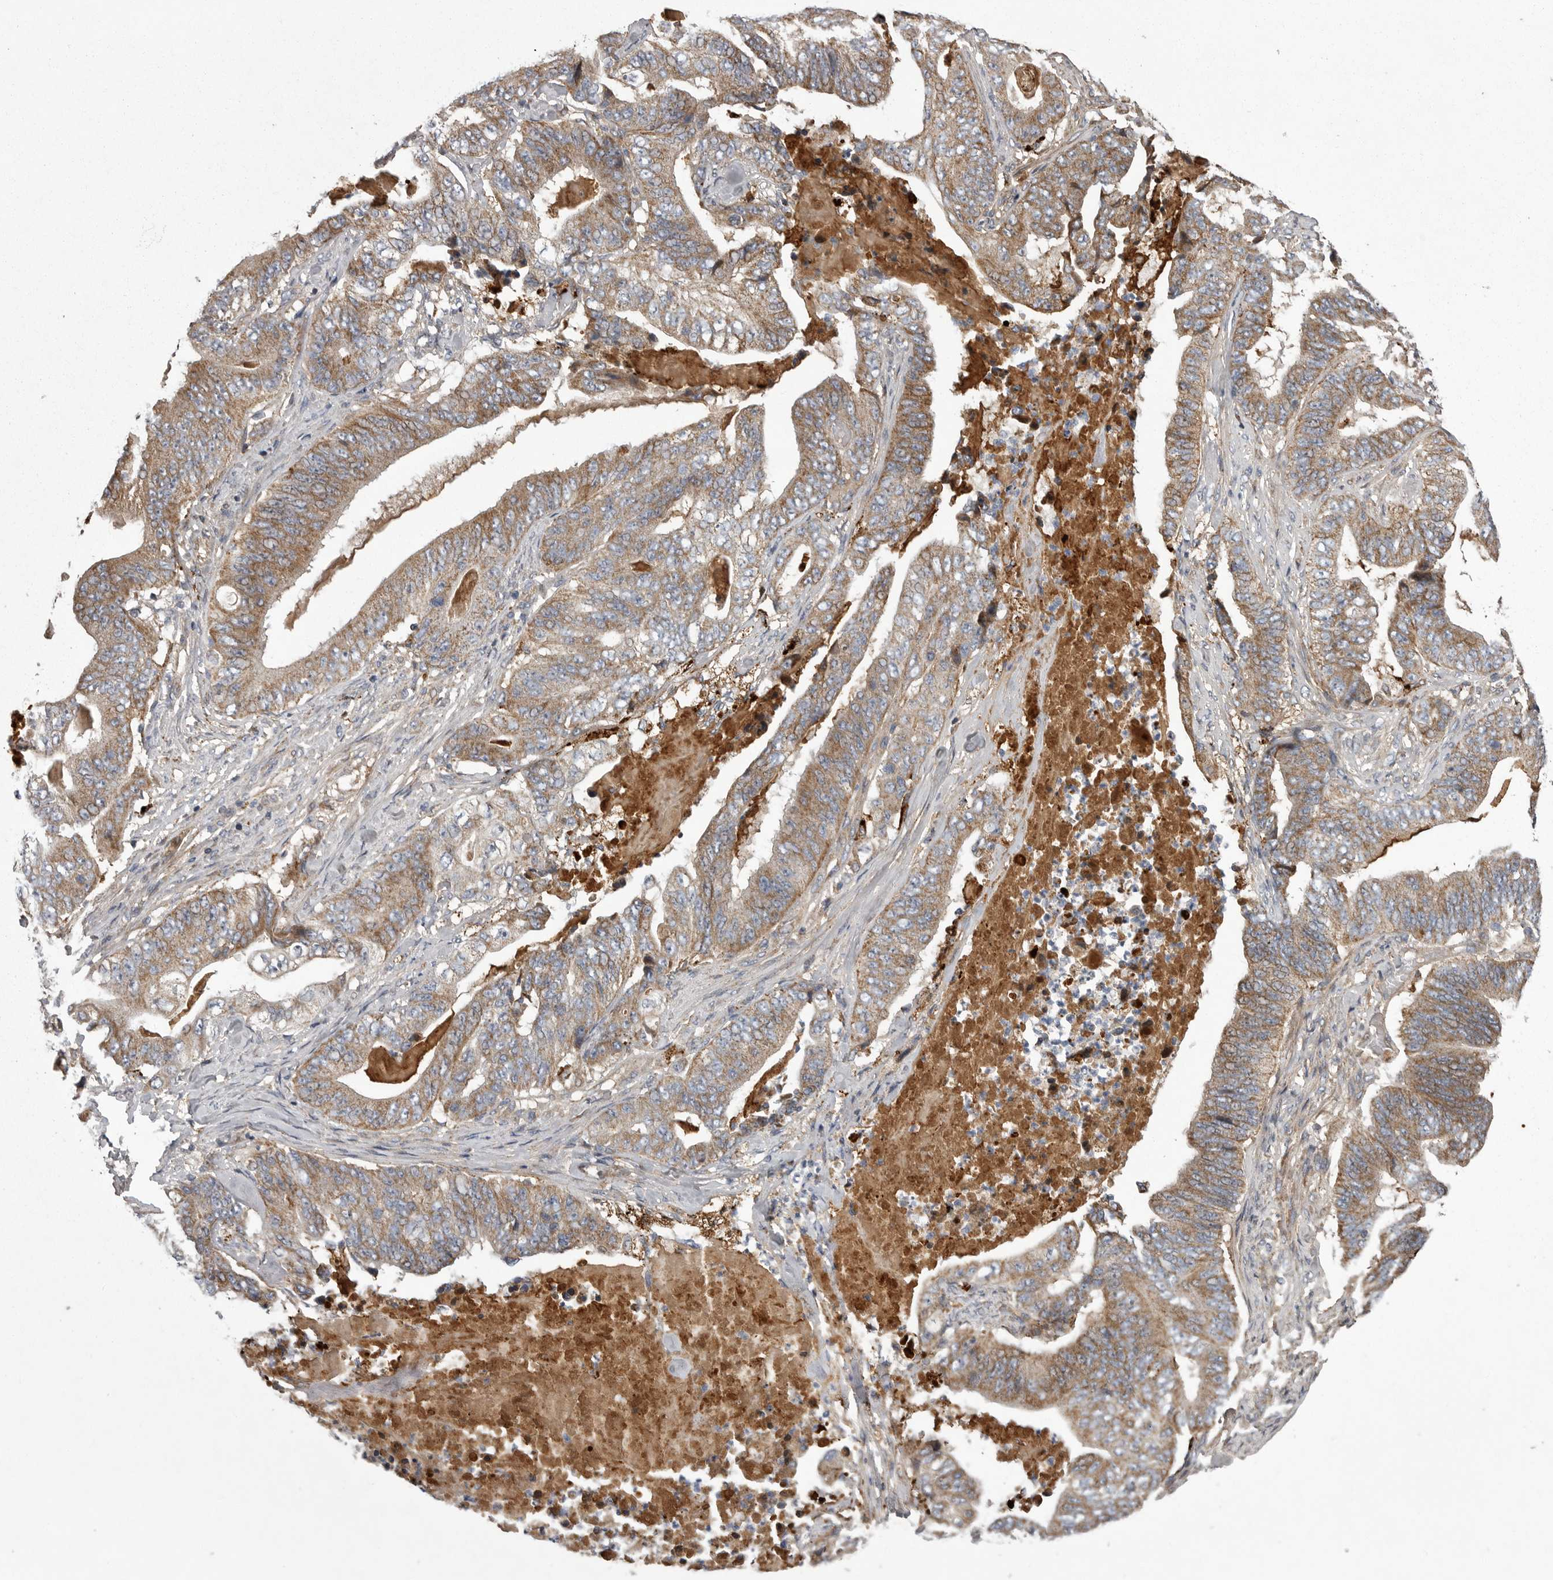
{"staining": {"intensity": "moderate", "quantity": ">75%", "location": "cytoplasmic/membranous"}, "tissue": "stomach cancer", "cell_type": "Tumor cells", "image_type": "cancer", "snomed": [{"axis": "morphology", "description": "Adenocarcinoma, NOS"}, {"axis": "topography", "description": "Stomach"}], "caption": "Immunohistochemistry image of human stomach cancer stained for a protein (brown), which demonstrates medium levels of moderate cytoplasmic/membranous expression in approximately >75% of tumor cells.", "gene": "CRP", "patient": {"sex": "female", "age": 73}}